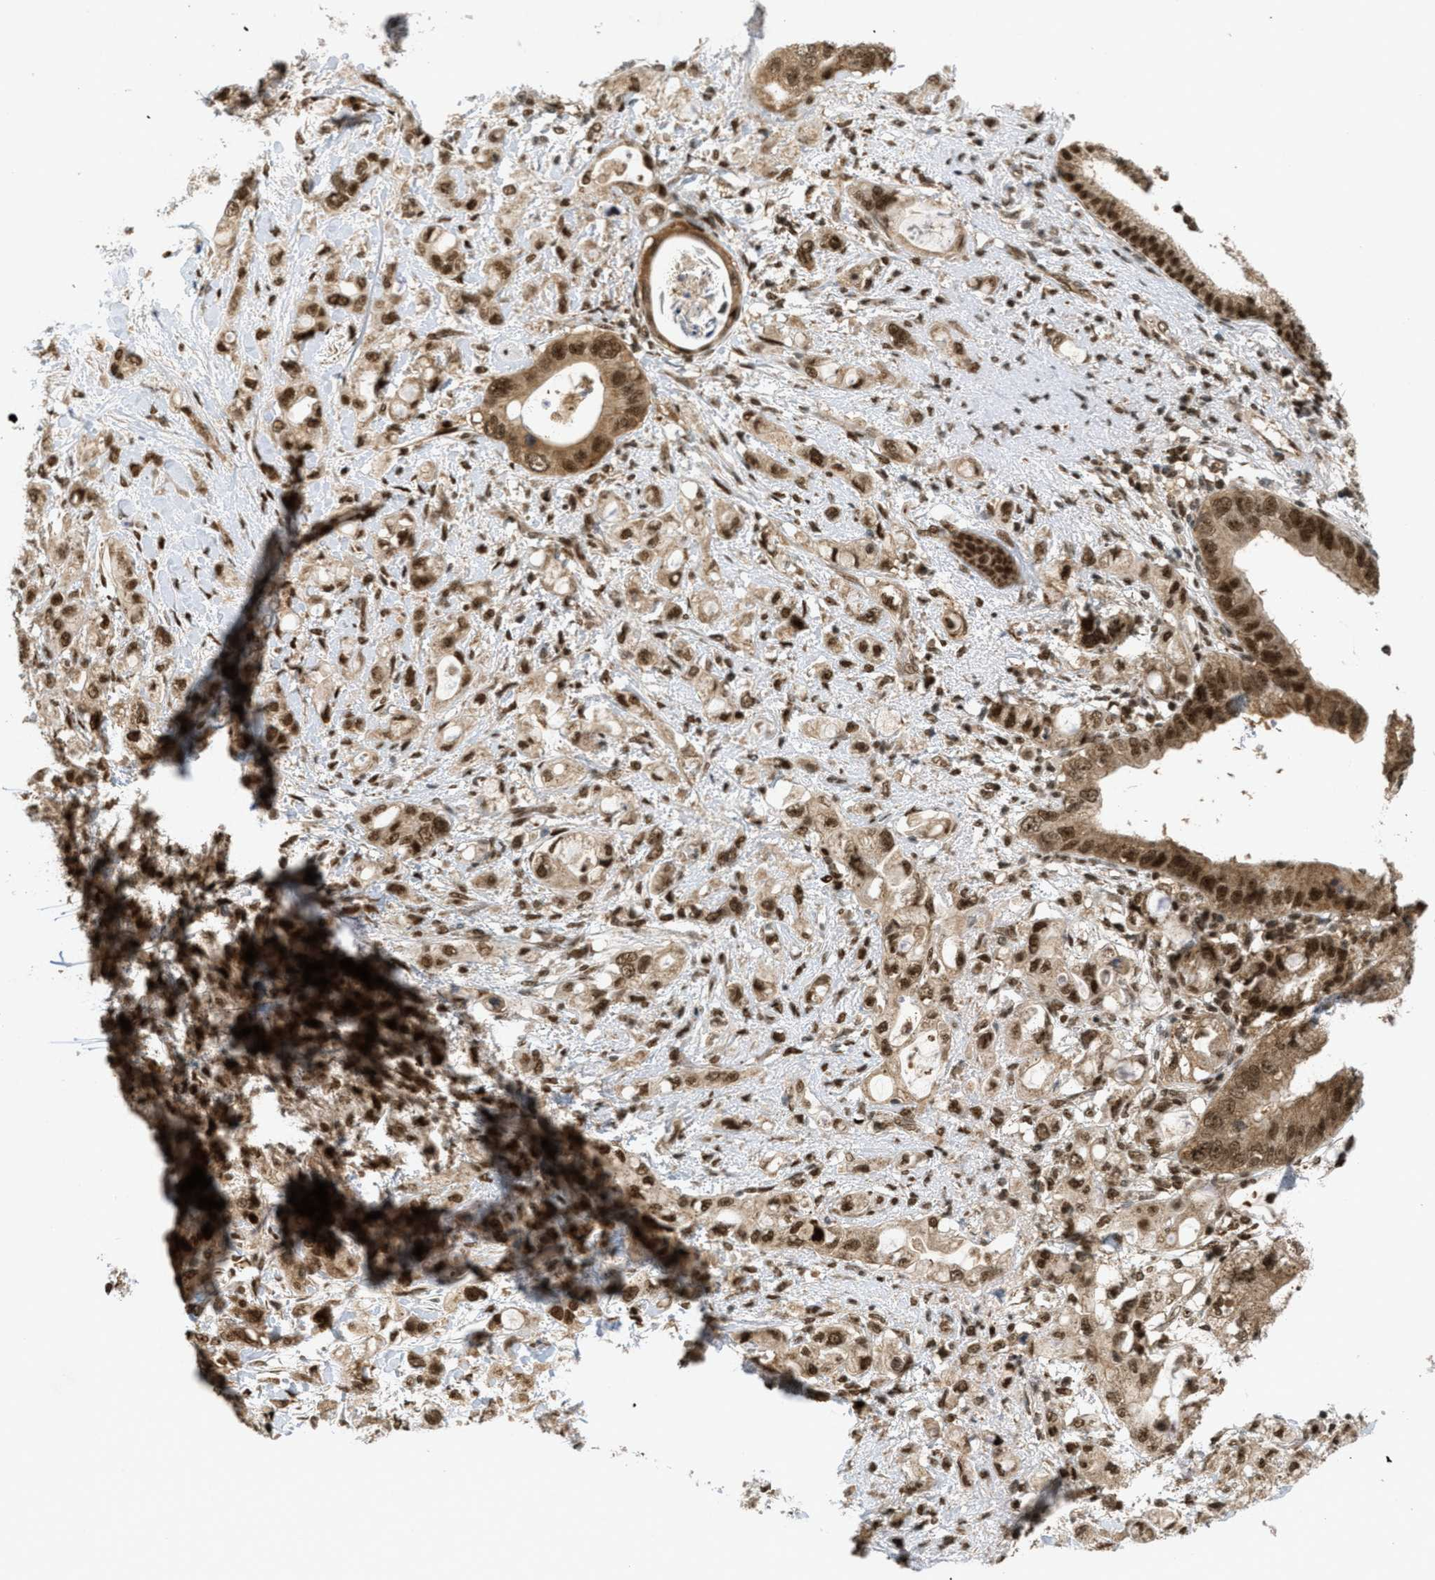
{"staining": {"intensity": "strong", "quantity": ">75%", "location": "cytoplasmic/membranous,nuclear"}, "tissue": "pancreatic cancer", "cell_type": "Tumor cells", "image_type": "cancer", "snomed": [{"axis": "morphology", "description": "Adenocarcinoma, NOS"}, {"axis": "topography", "description": "Pancreas"}], "caption": "Pancreatic cancer stained with immunohistochemistry (IHC) exhibits strong cytoplasmic/membranous and nuclear positivity in approximately >75% of tumor cells.", "gene": "TLK1", "patient": {"sex": "female", "age": 56}}